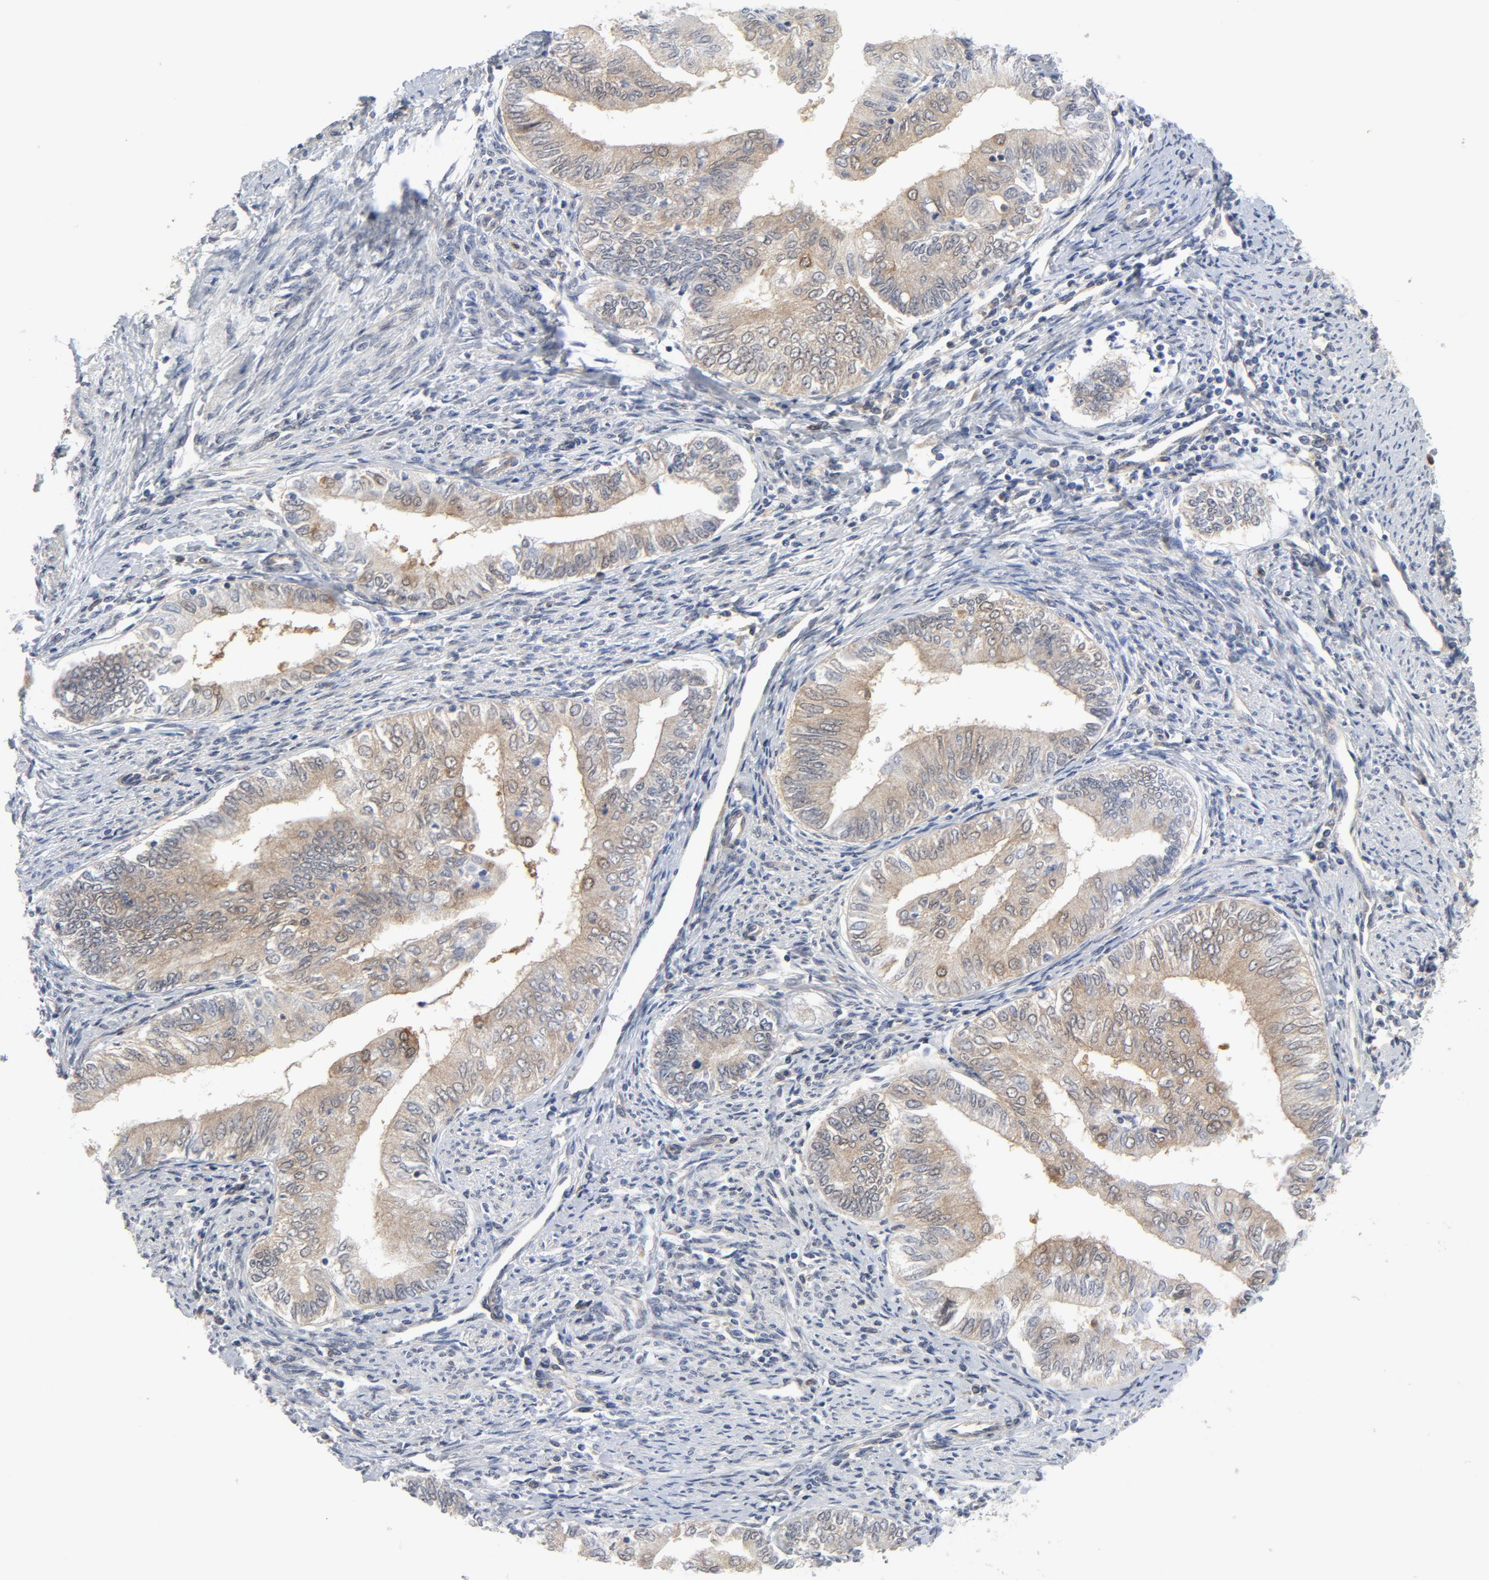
{"staining": {"intensity": "weak", "quantity": ">75%", "location": "cytoplasmic/membranous"}, "tissue": "endometrial cancer", "cell_type": "Tumor cells", "image_type": "cancer", "snomed": [{"axis": "morphology", "description": "Adenocarcinoma, NOS"}, {"axis": "topography", "description": "Endometrium"}], "caption": "Immunohistochemical staining of adenocarcinoma (endometrial) shows low levels of weak cytoplasmic/membranous protein staining in about >75% of tumor cells.", "gene": "BAD", "patient": {"sex": "female", "age": 66}}